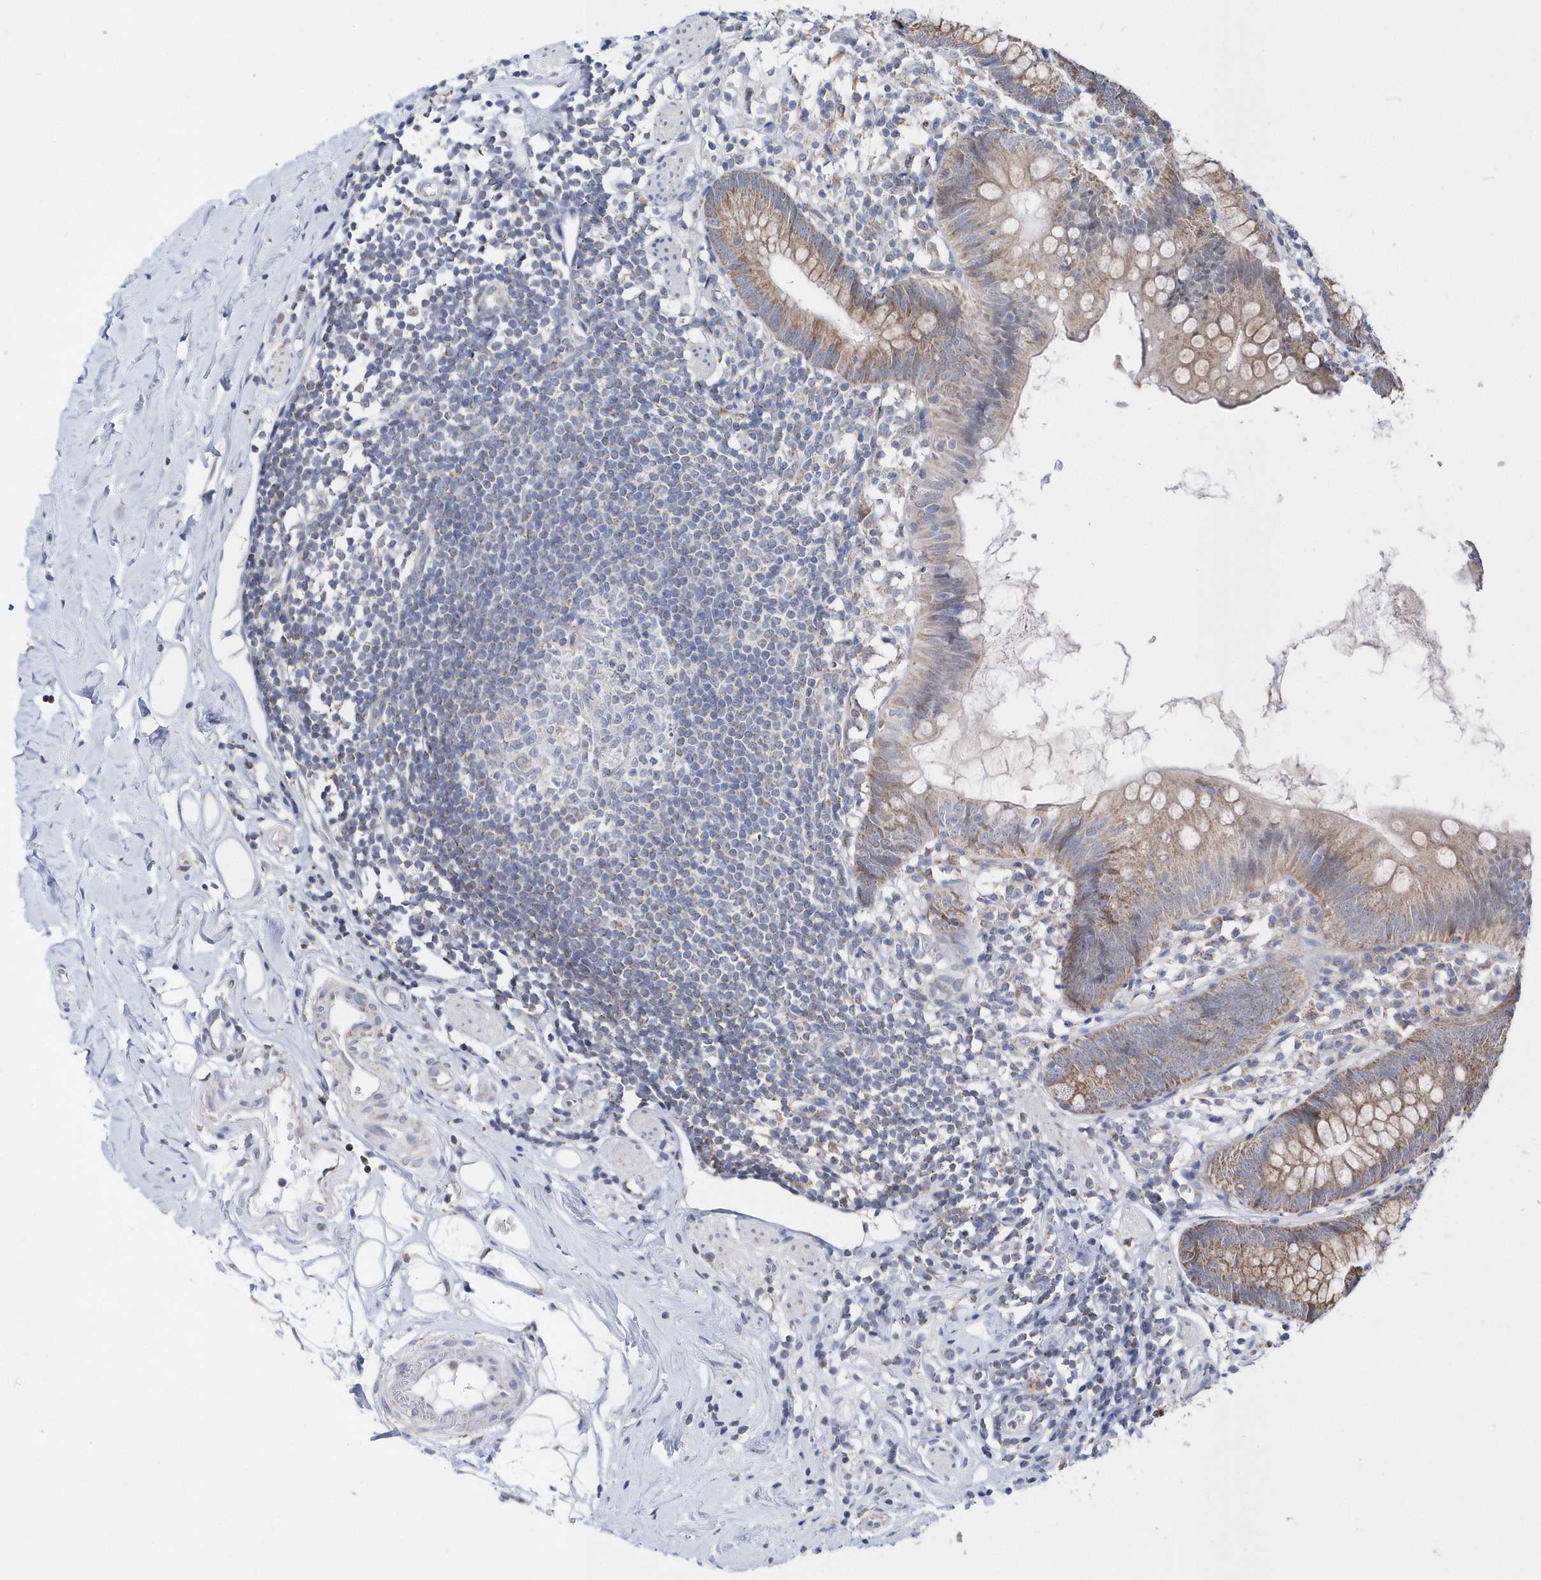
{"staining": {"intensity": "weak", "quantity": ">75%", "location": "cytoplasmic/membranous"}, "tissue": "appendix", "cell_type": "Glandular cells", "image_type": "normal", "snomed": [{"axis": "morphology", "description": "Normal tissue, NOS"}, {"axis": "topography", "description": "Appendix"}], "caption": "Human appendix stained for a protein (brown) demonstrates weak cytoplasmic/membranous positive staining in about >75% of glandular cells.", "gene": "SPATA5", "patient": {"sex": "female", "age": 62}}